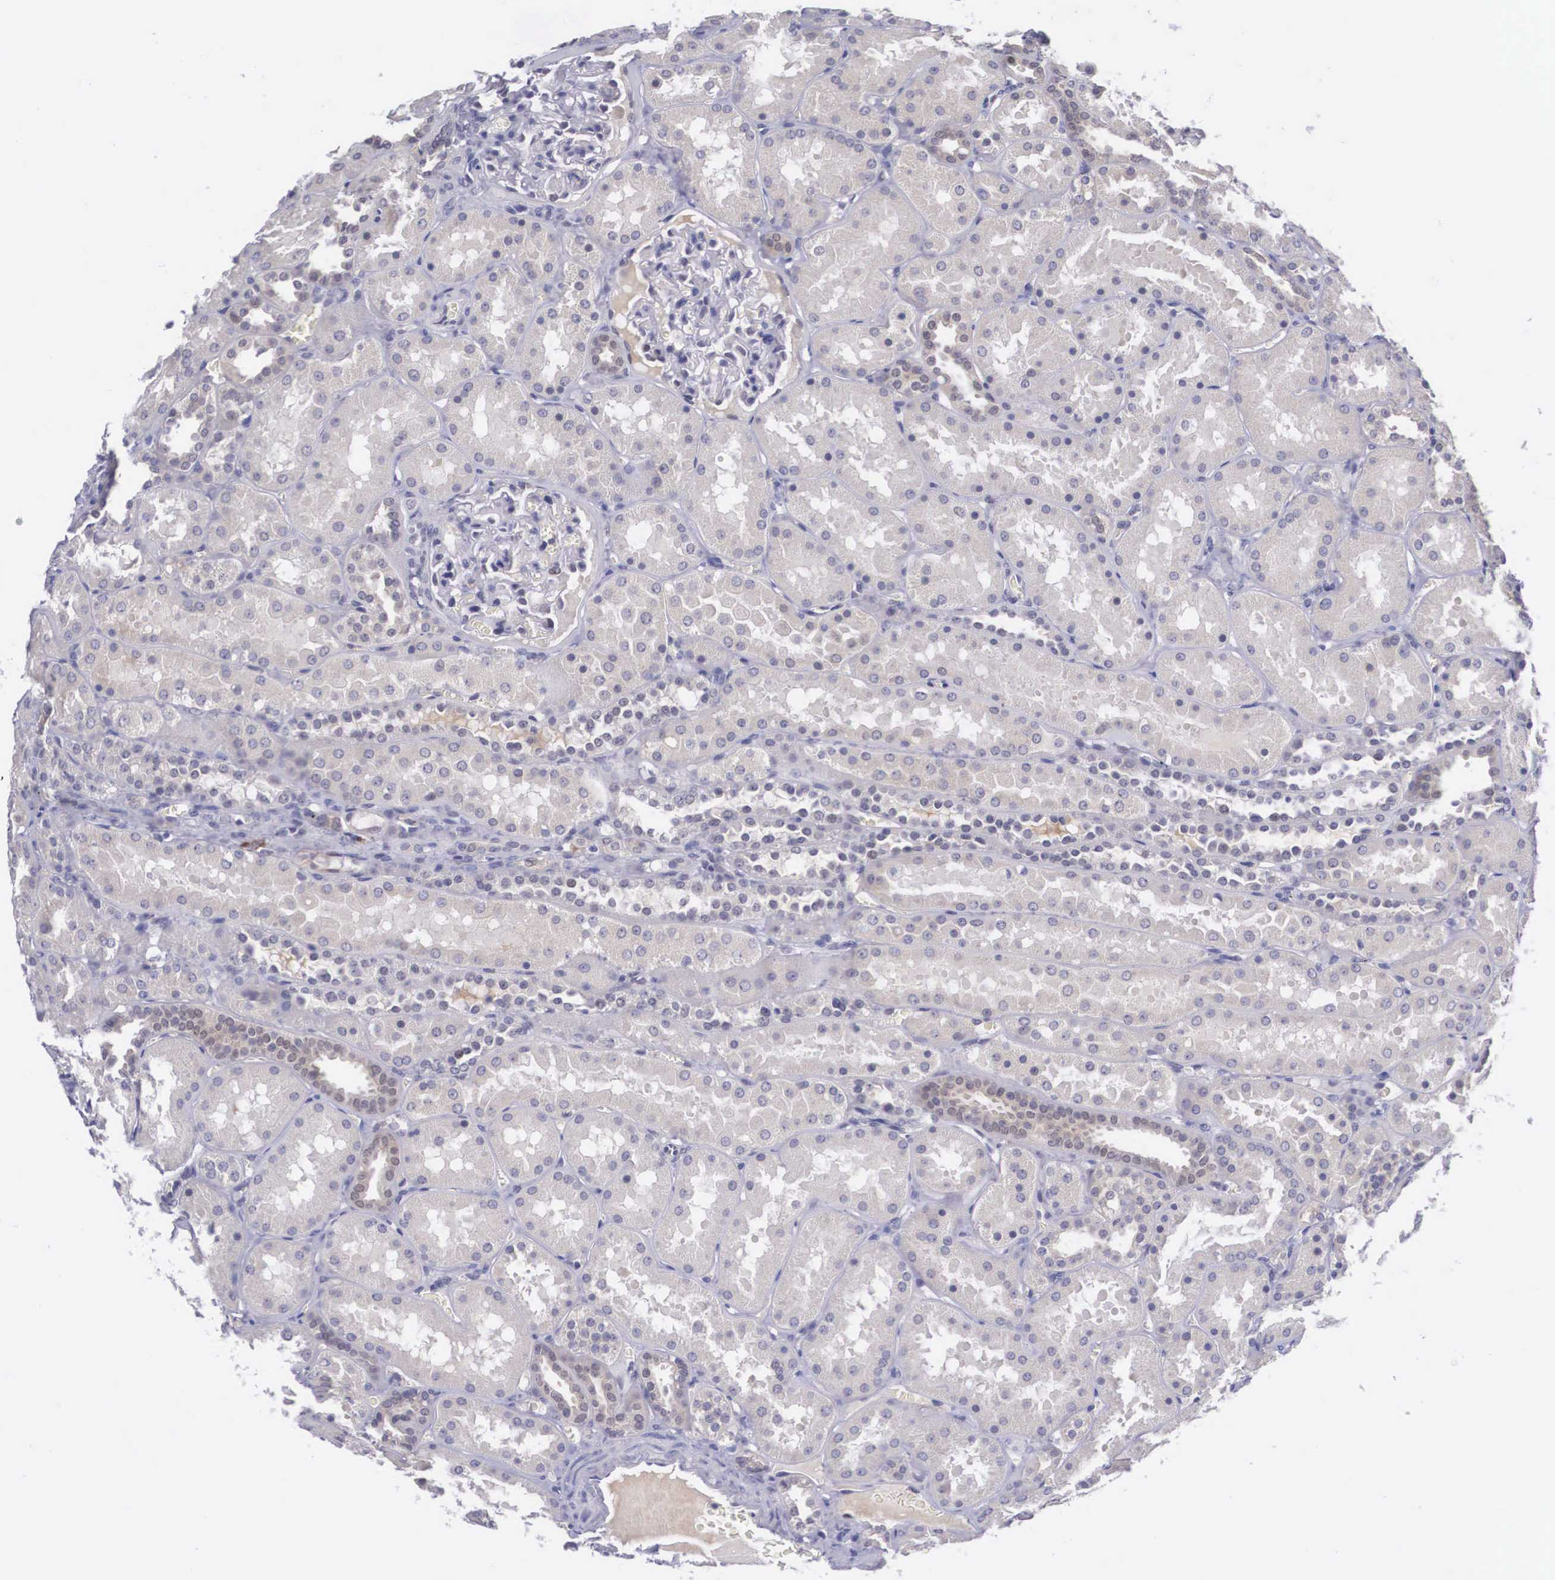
{"staining": {"intensity": "negative", "quantity": "none", "location": "none"}, "tissue": "kidney", "cell_type": "Cells in glomeruli", "image_type": "normal", "snomed": [{"axis": "morphology", "description": "Normal tissue, NOS"}, {"axis": "topography", "description": "Kidney"}], "caption": "High power microscopy photomicrograph of an immunohistochemistry (IHC) image of normal kidney, revealing no significant expression in cells in glomeruli.", "gene": "NINL", "patient": {"sex": "female", "age": 52}}